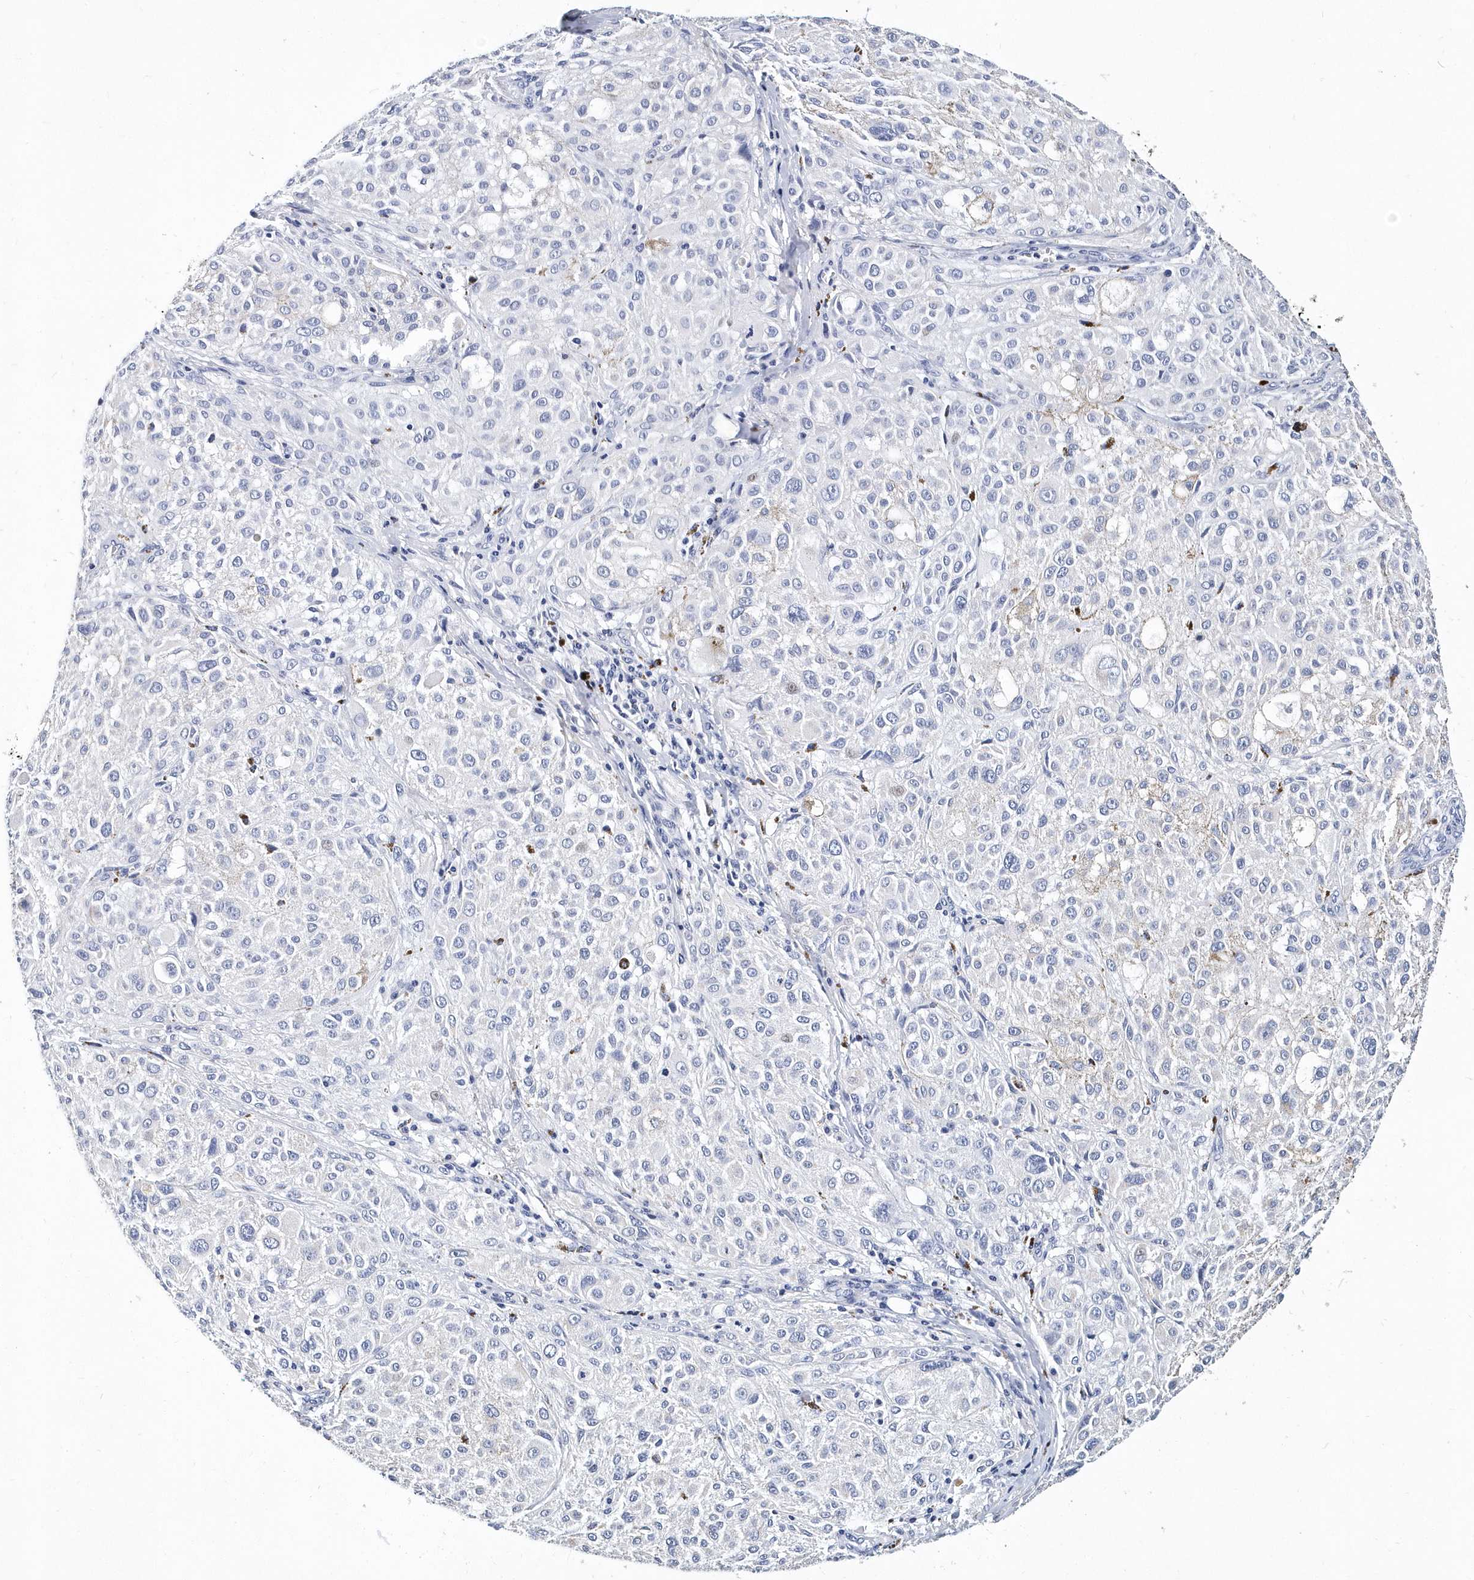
{"staining": {"intensity": "negative", "quantity": "none", "location": "none"}, "tissue": "melanoma", "cell_type": "Tumor cells", "image_type": "cancer", "snomed": [{"axis": "morphology", "description": "Necrosis, NOS"}, {"axis": "morphology", "description": "Malignant melanoma, NOS"}, {"axis": "topography", "description": "Skin"}], "caption": "This is a image of IHC staining of melanoma, which shows no staining in tumor cells.", "gene": "ITGA2B", "patient": {"sex": "female", "age": 87}}